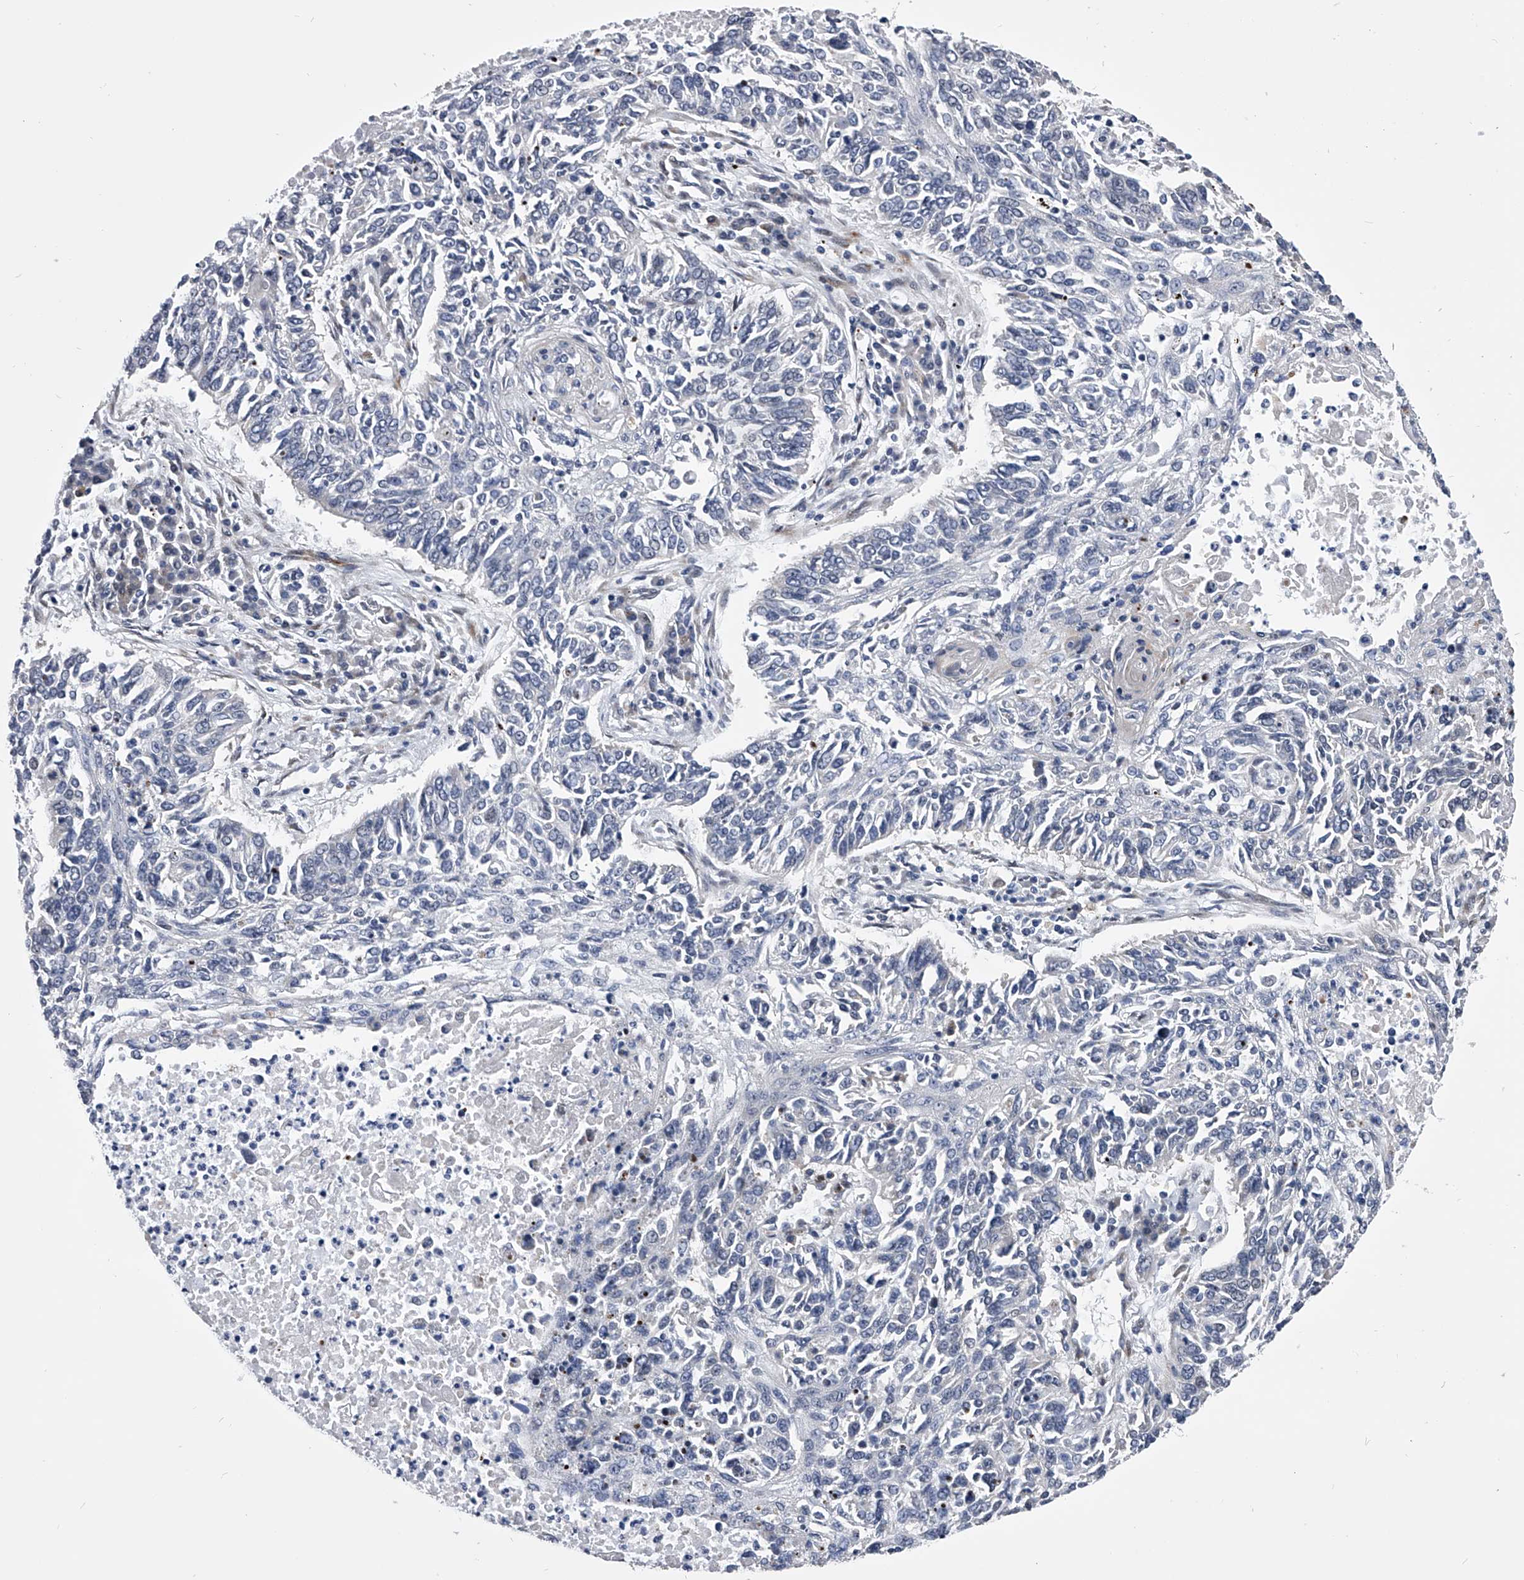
{"staining": {"intensity": "negative", "quantity": "none", "location": "none"}, "tissue": "lung cancer", "cell_type": "Tumor cells", "image_type": "cancer", "snomed": [{"axis": "morphology", "description": "Normal tissue, NOS"}, {"axis": "morphology", "description": "Squamous cell carcinoma, NOS"}, {"axis": "topography", "description": "Cartilage tissue"}, {"axis": "topography", "description": "Bronchus"}, {"axis": "topography", "description": "Lung"}], "caption": "High magnification brightfield microscopy of lung squamous cell carcinoma stained with DAB (brown) and counterstained with hematoxylin (blue): tumor cells show no significant positivity. (Stains: DAB immunohistochemistry (IHC) with hematoxylin counter stain, Microscopy: brightfield microscopy at high magnification).", "gene": "CMTR1", "patient": {"sex": "female", "age": 49}}